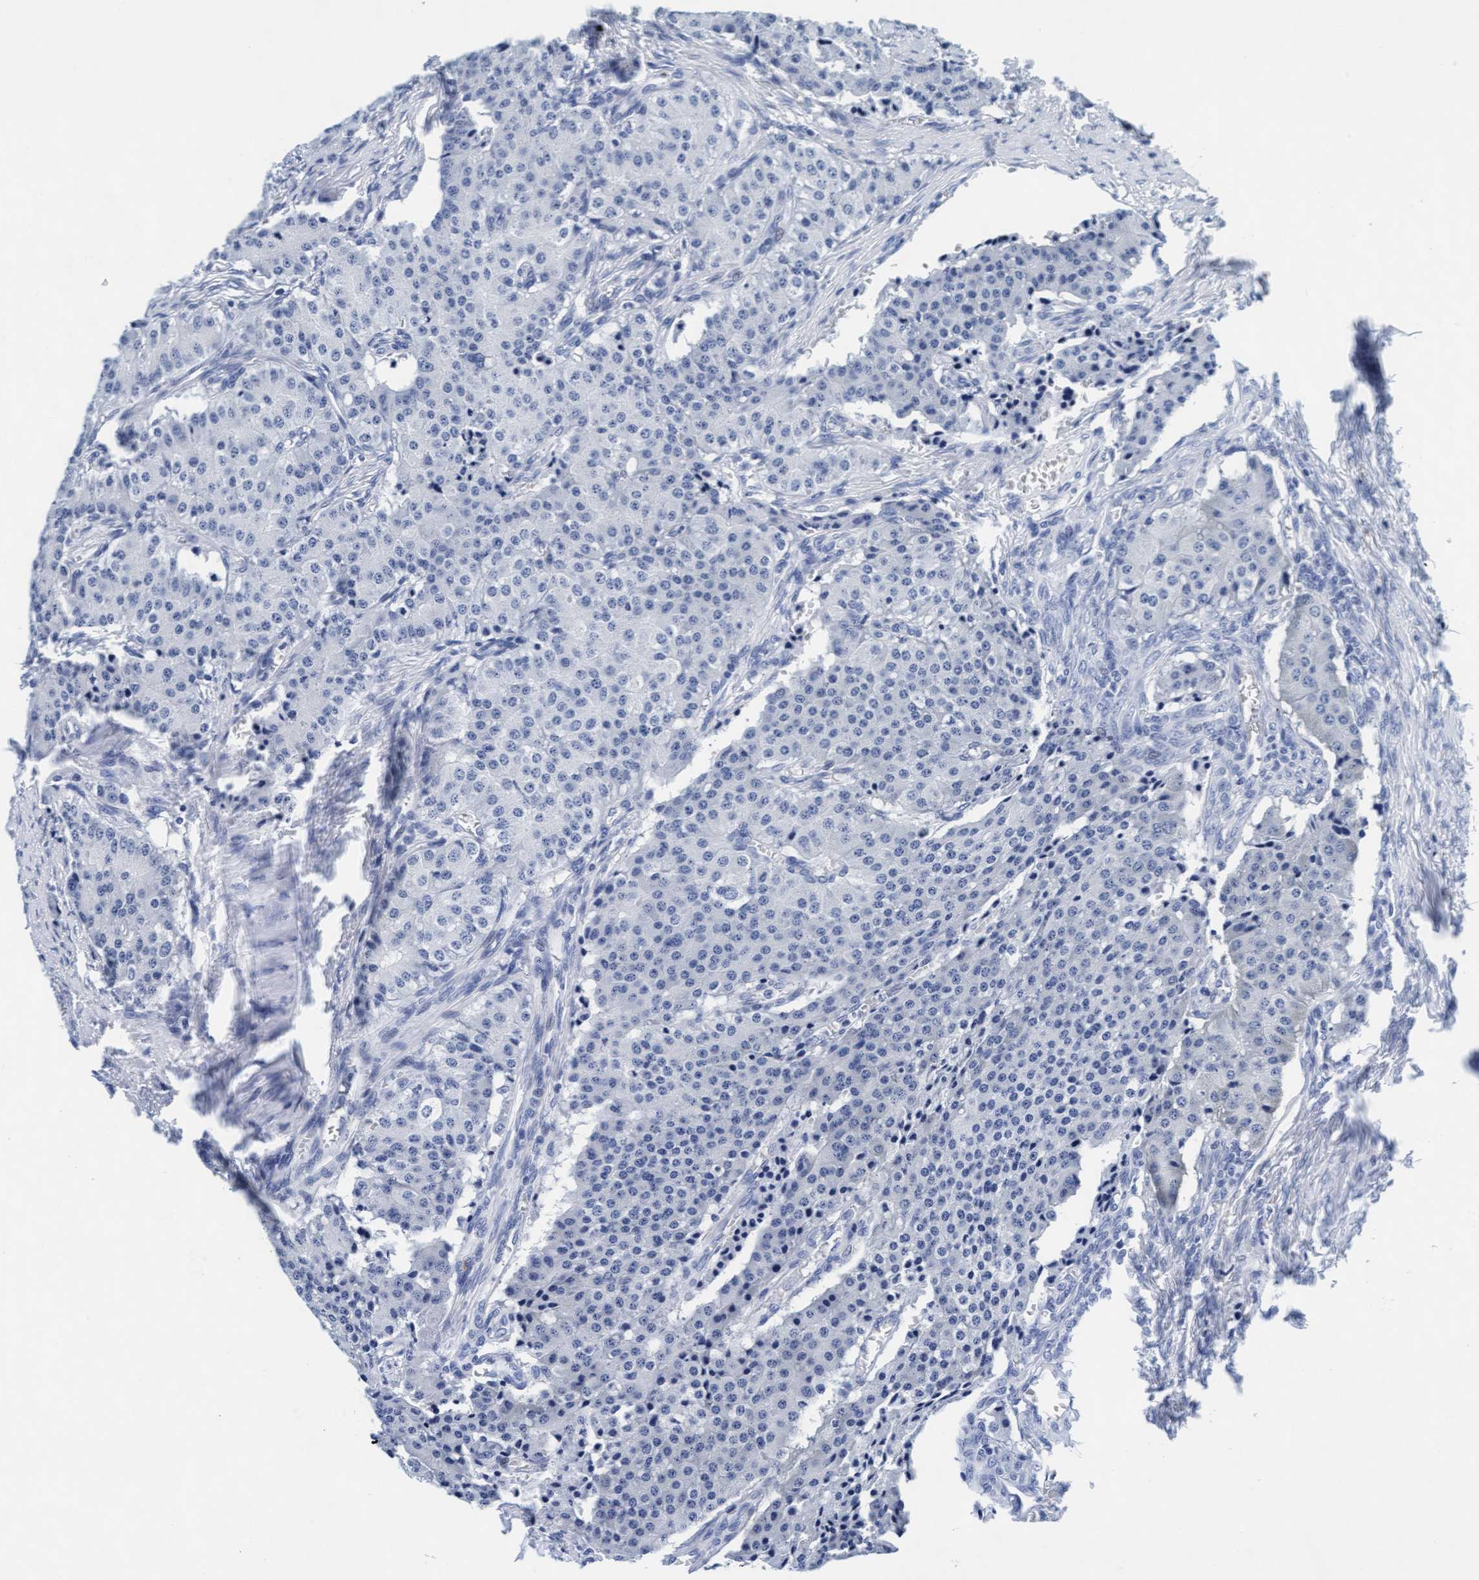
{"staining": {"intensity": "negative", "quantity": "none", "location": "none"}, "tissue": "carcinoid", "cell_type": "Tumor cells", "image_type": "cancer", "snomed": [{"axis": "morphology", "description": "Carcinoid, malignant, NOS"}, {"axis": "topography", "description": "Colon"}], "caption": "IHC of carcinoid displays no expression in tumor cells.", "gene": "ARSG", "patient": {"sex": "female", "age": 52}}